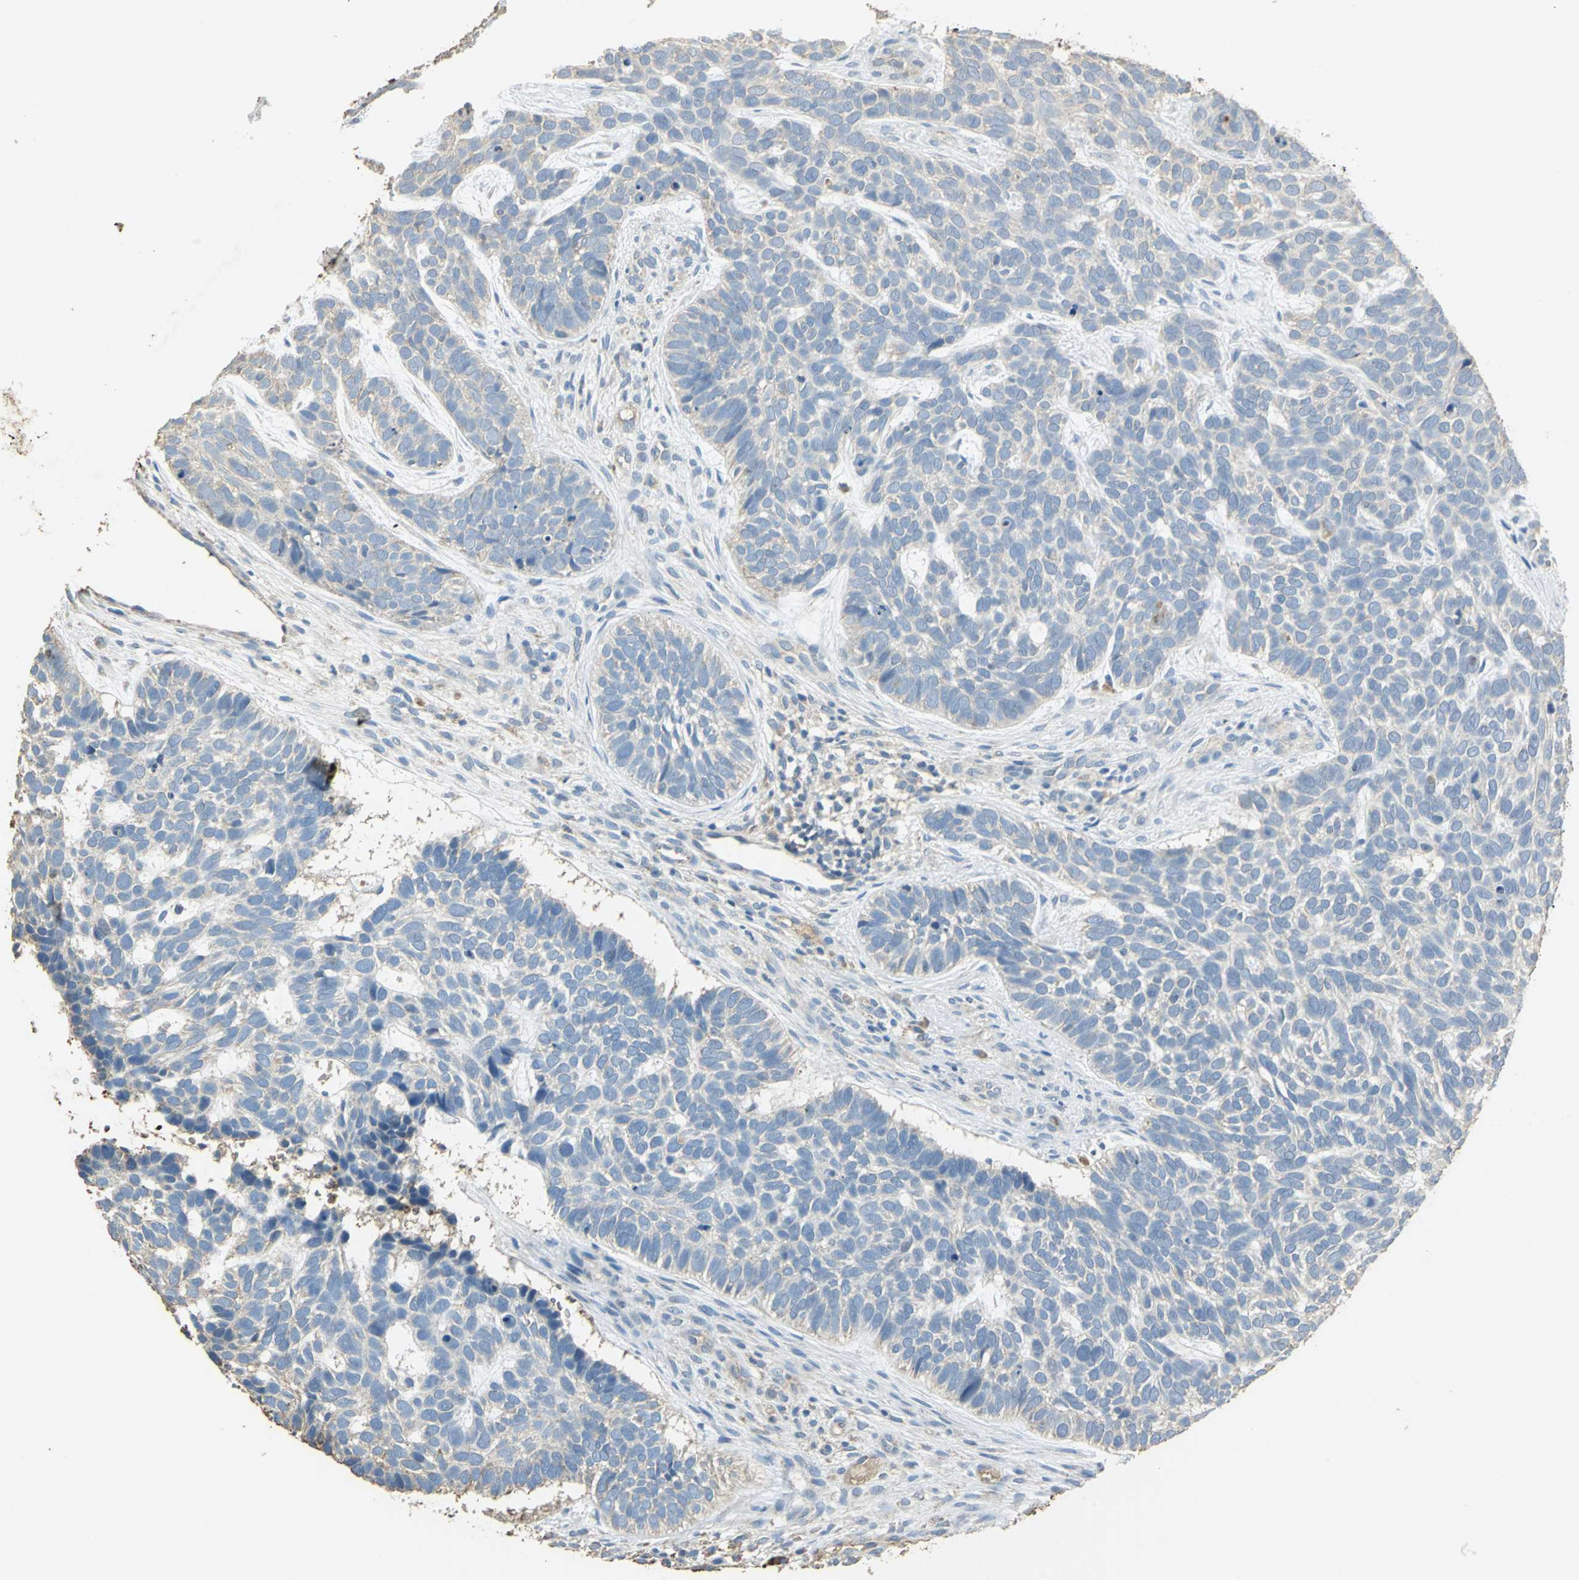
{"staining": {"intensity": "weak", "quantity": "<25%", "location": "cytoplasmic/membranous"}, "tissue": "skin cancer", "cell_type": "Tumor cells", "image_type": "cancer", "snomed": [{"axis": "morphology", "description": "Basal cell carcinoma"}, {"axis": "topography", "description": "Skin"}], "caption": "Immunohistochemistry micrograph of neoplastic tissue: skin cancer stained with DAB exhibits no significant protein staining in tumor cells. (DAB immunohistochemistry with hematoxylin counter stain).", "gene": "TRAPPC2", "patient": {"sex": "male", "age": 87}}